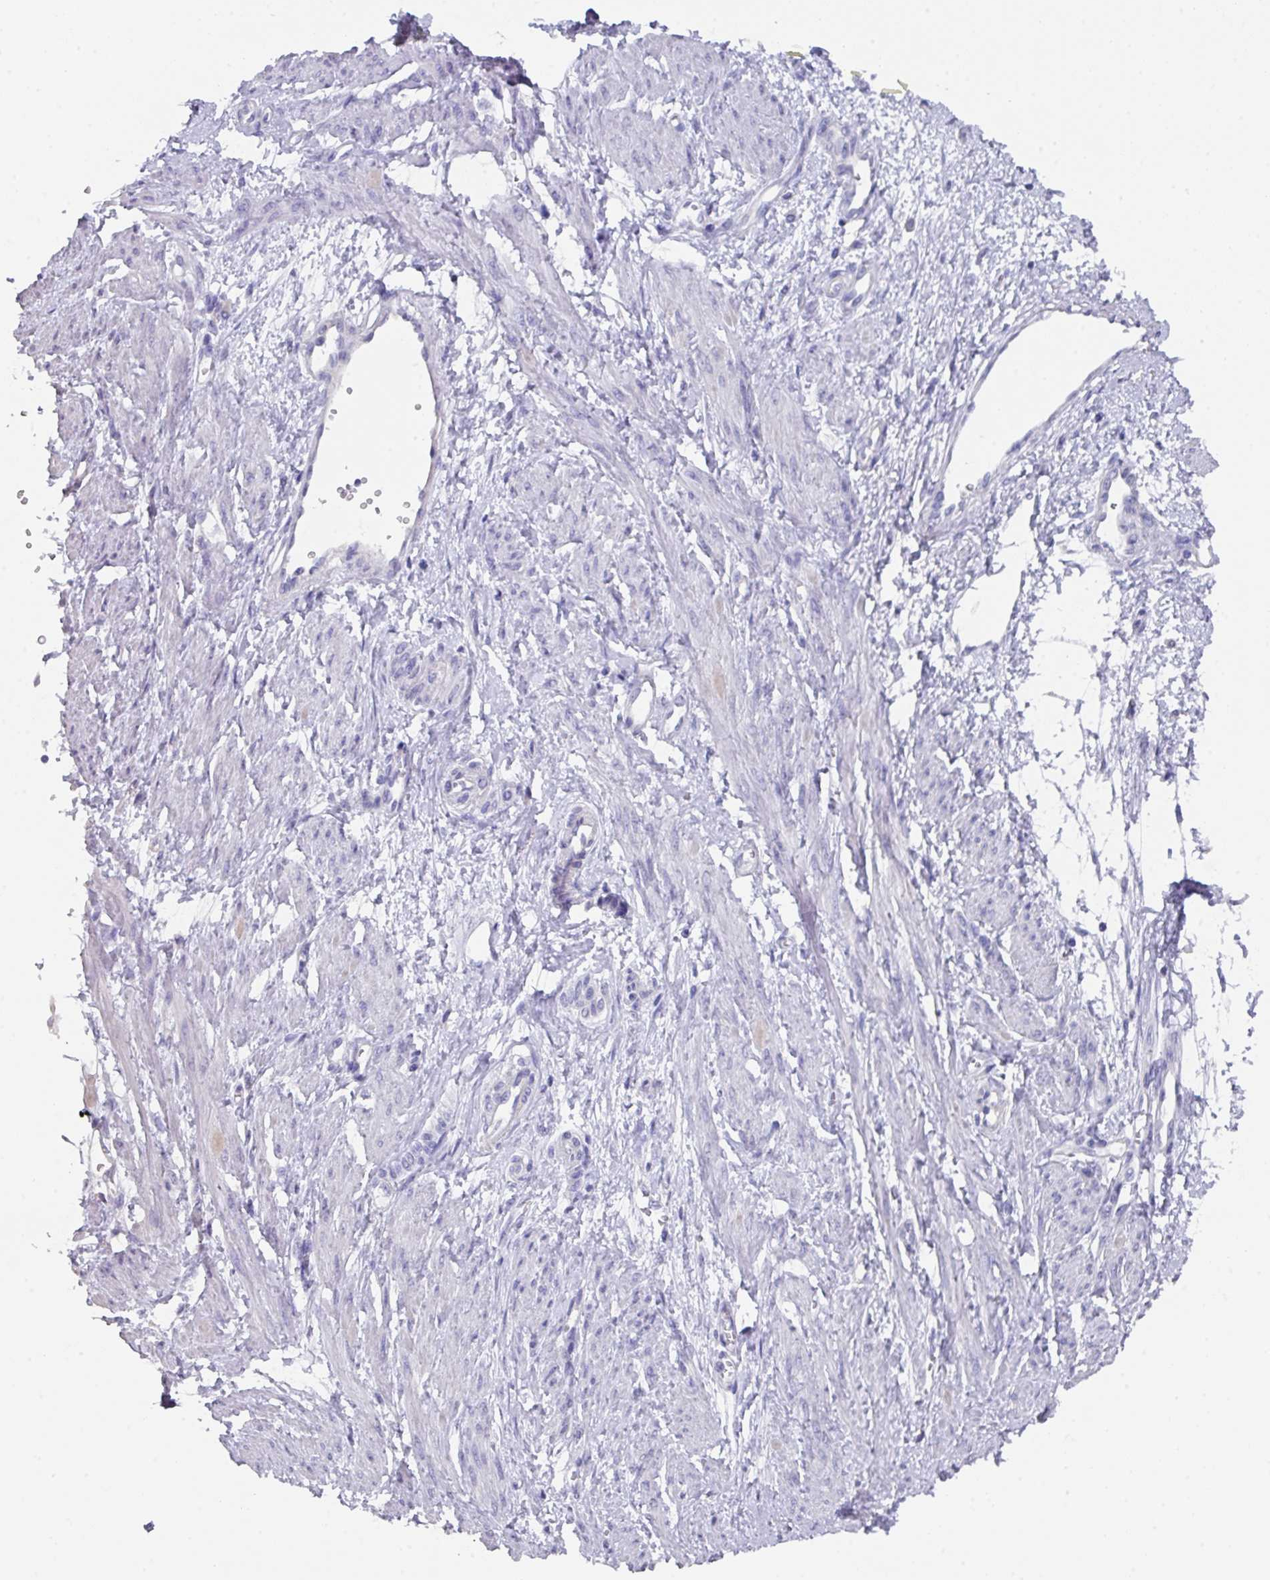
{"staining": {"intensity": "negative", "quantity": "none", "location": "none"}, "tissue": "smooth muscle", "cell_type": "Smooth muscle cells", "image_type": "normal", "snomed": [{"axis": "morphology", "description": "Normal tissue, NOS"}, {"axis": "topography", "description": "Smooth muscle"}, {"axis": "topography", "description": "Uterus"}], "caption": "Smooth muscle cells are negative for protein expression in unremarkable human smooth muscle.", "gene": "DAZ1", "patient": {"sex": "female", "age": 39}}